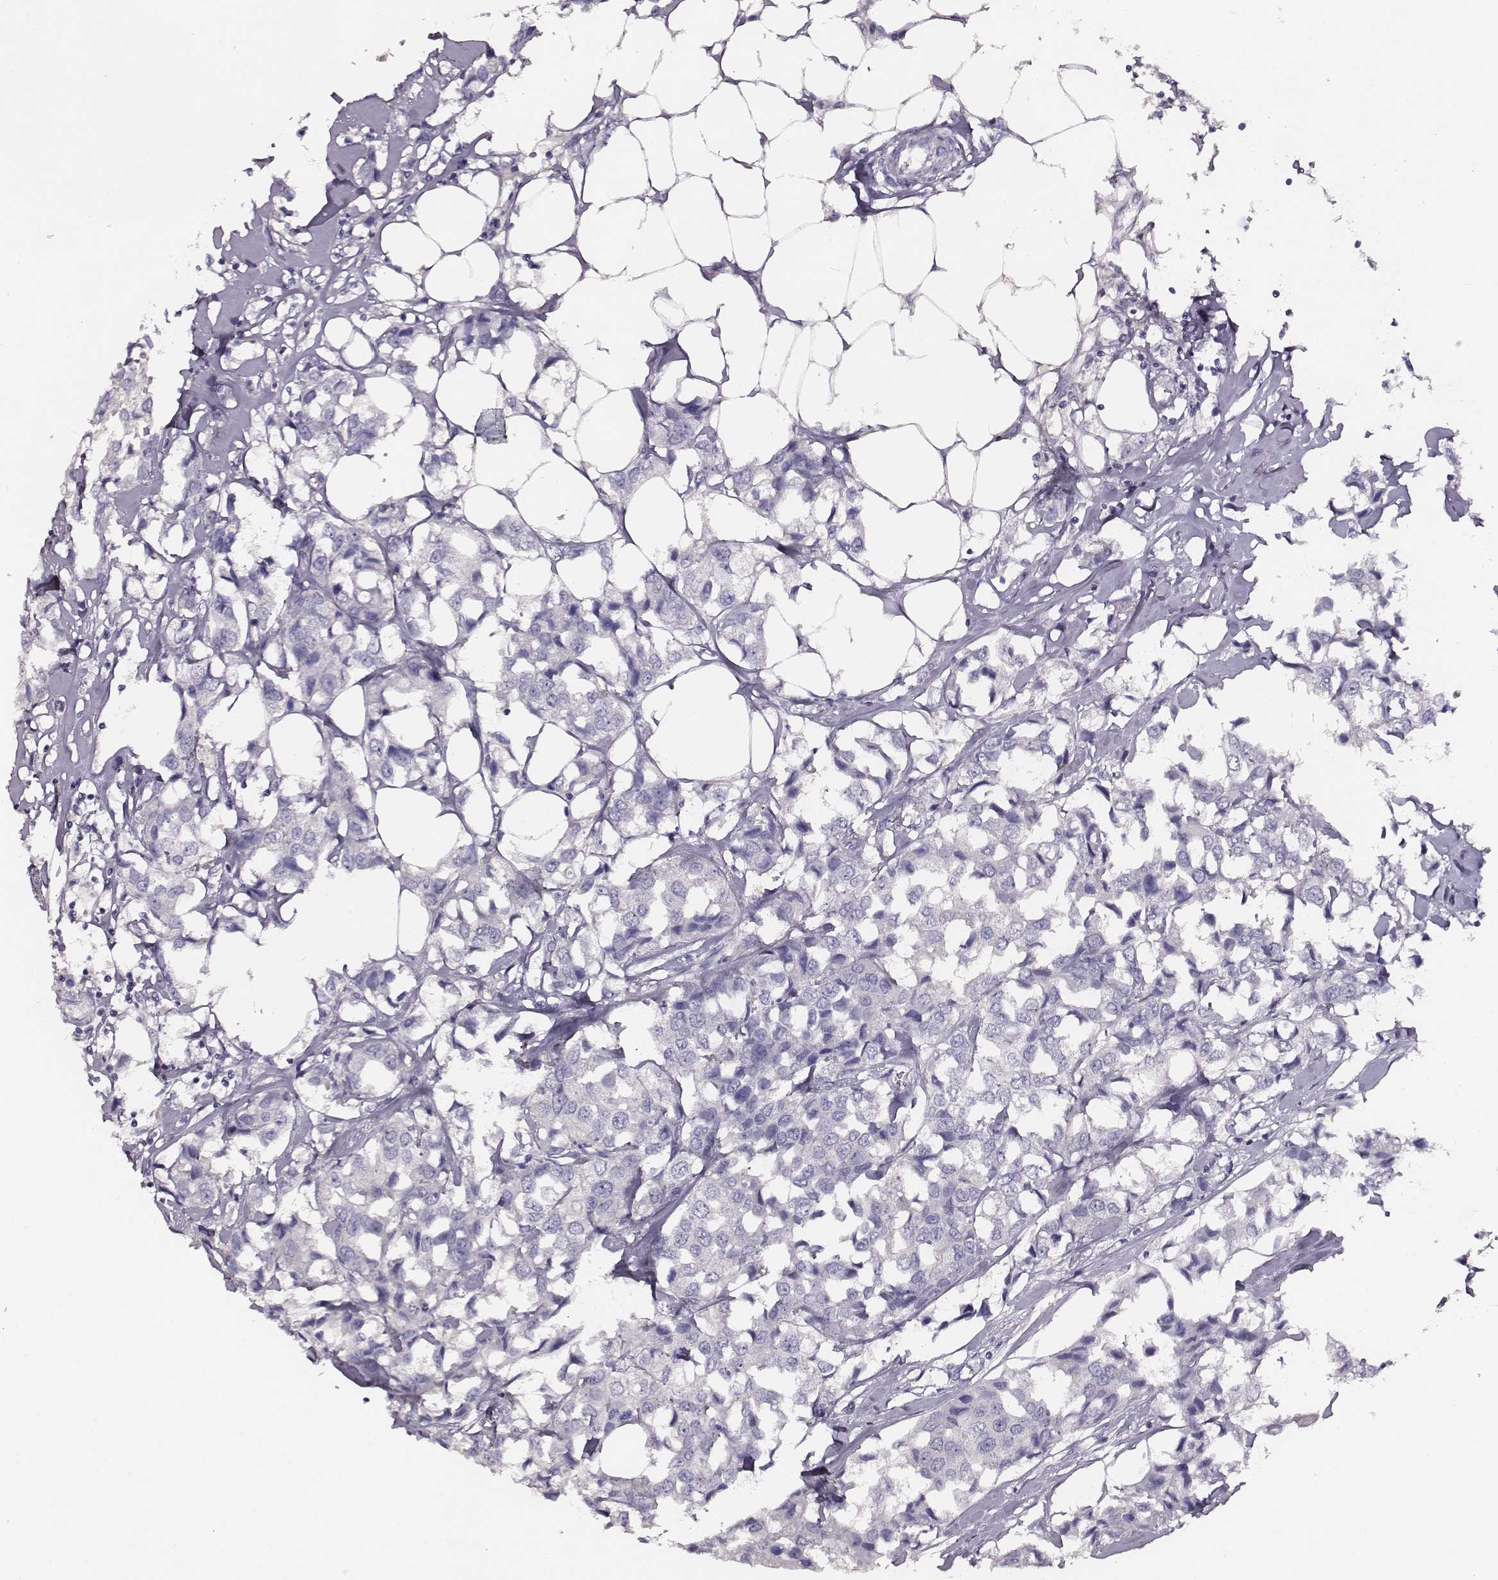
{"staining": {"intensity": "negative", "quantity": "none", "location": "none"}, "tissue": "breast cancer", "cell_type": "Tumor cells", "image_type": "cancer", "snomed": [{"axis": "morphology", "description": "Duct carcinoma"}, {"axis": "topography", "description": "Breast"}], "caption": "Tumor cells are negative for brown protein staining in breast cancer.", "gene": "AADAT", "patient": {"sex": "female", "age": 80}}